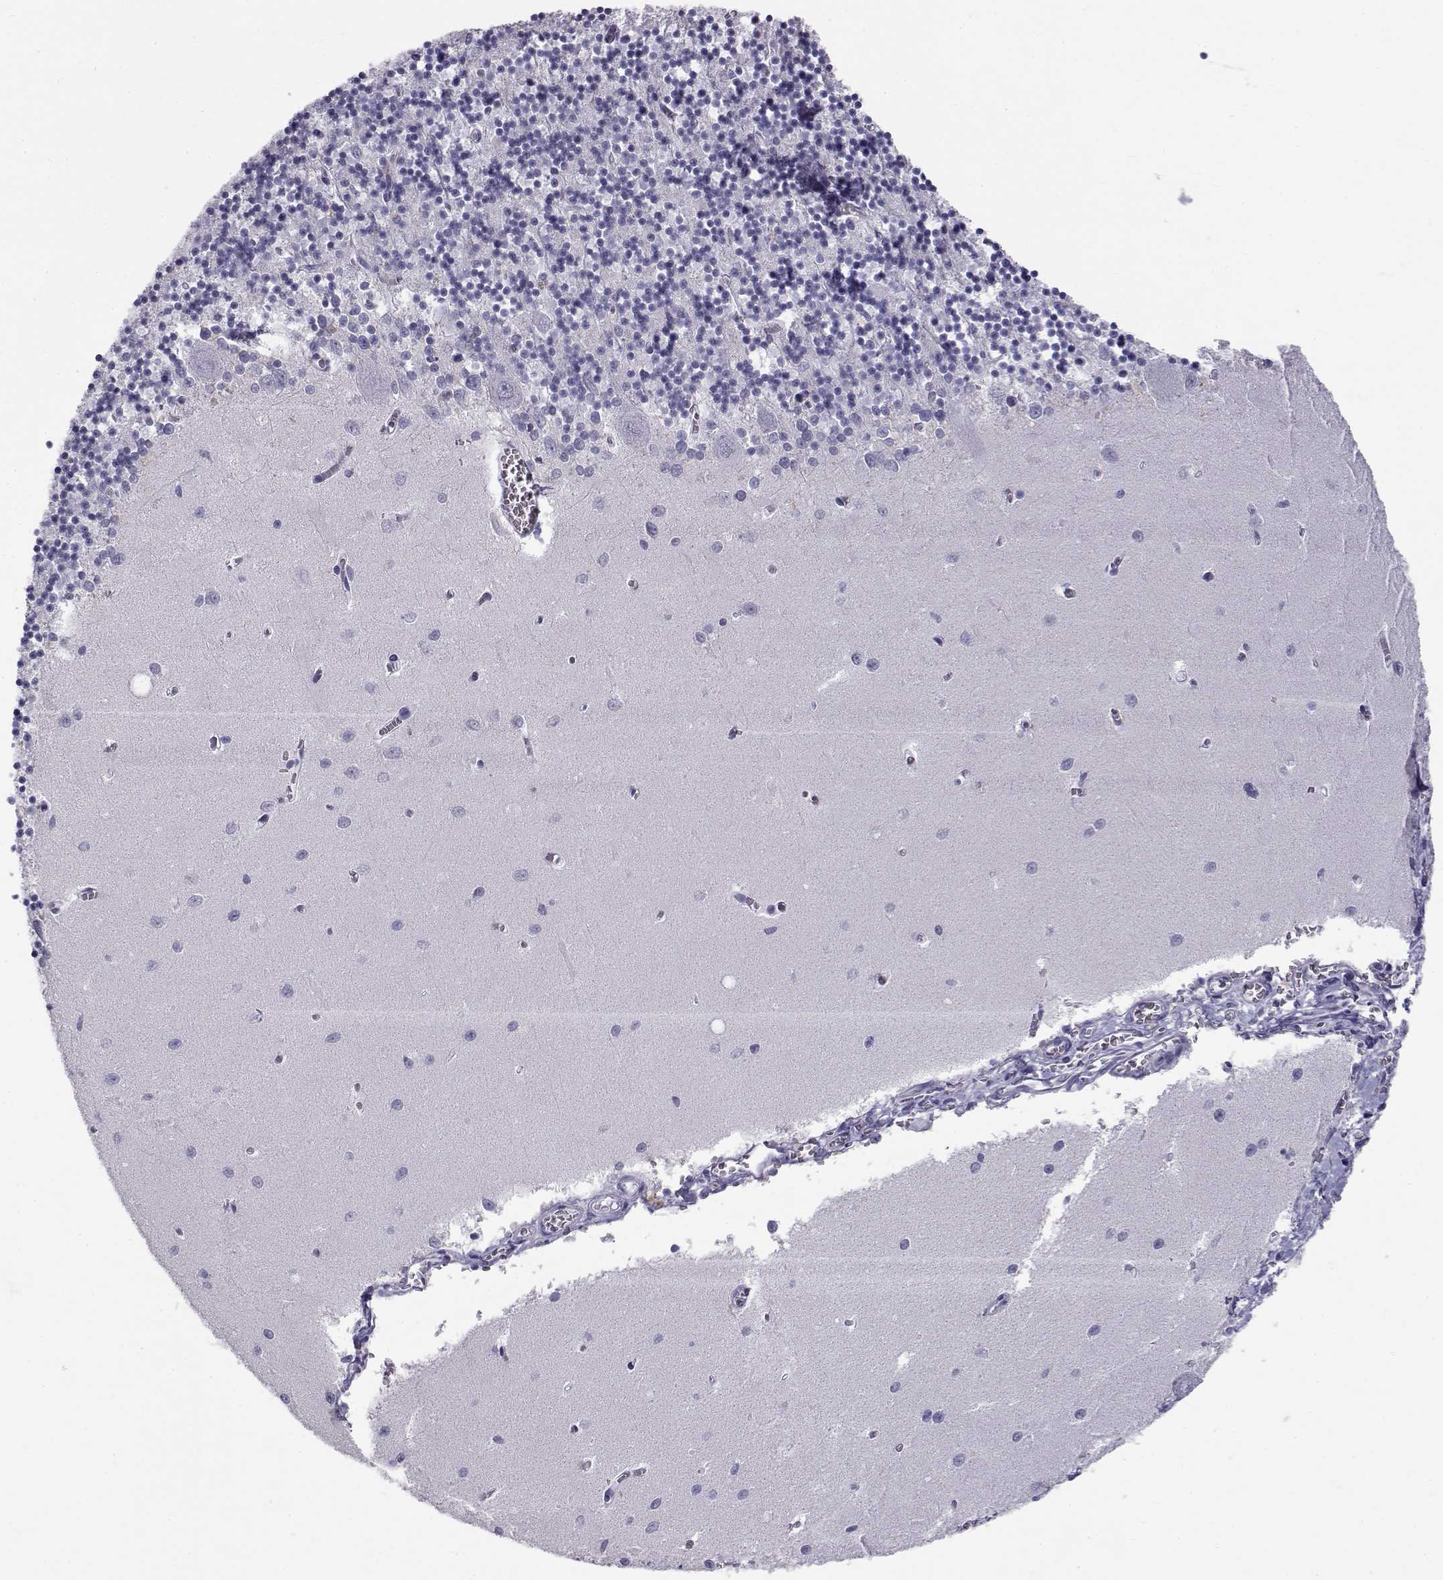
{"staining": {"intensity": "negative", "quantity": "none", "location": "none"}, "tissue": "cerebellum", "cell_type": "Cells in granular layer", "image_type": "normal", "snomed": [{"axis": "morphology", "description": "Normal tissue, NOS"}, {"axis": "topography", "description": "Cerebellum"}], "caption": "This is an IHC histopathology image of unremarkable human cerebellum. There is no positivity in cells in granular layer.", "gene": "RNASE12", "patient": {"sex": "female", "age": 64}}